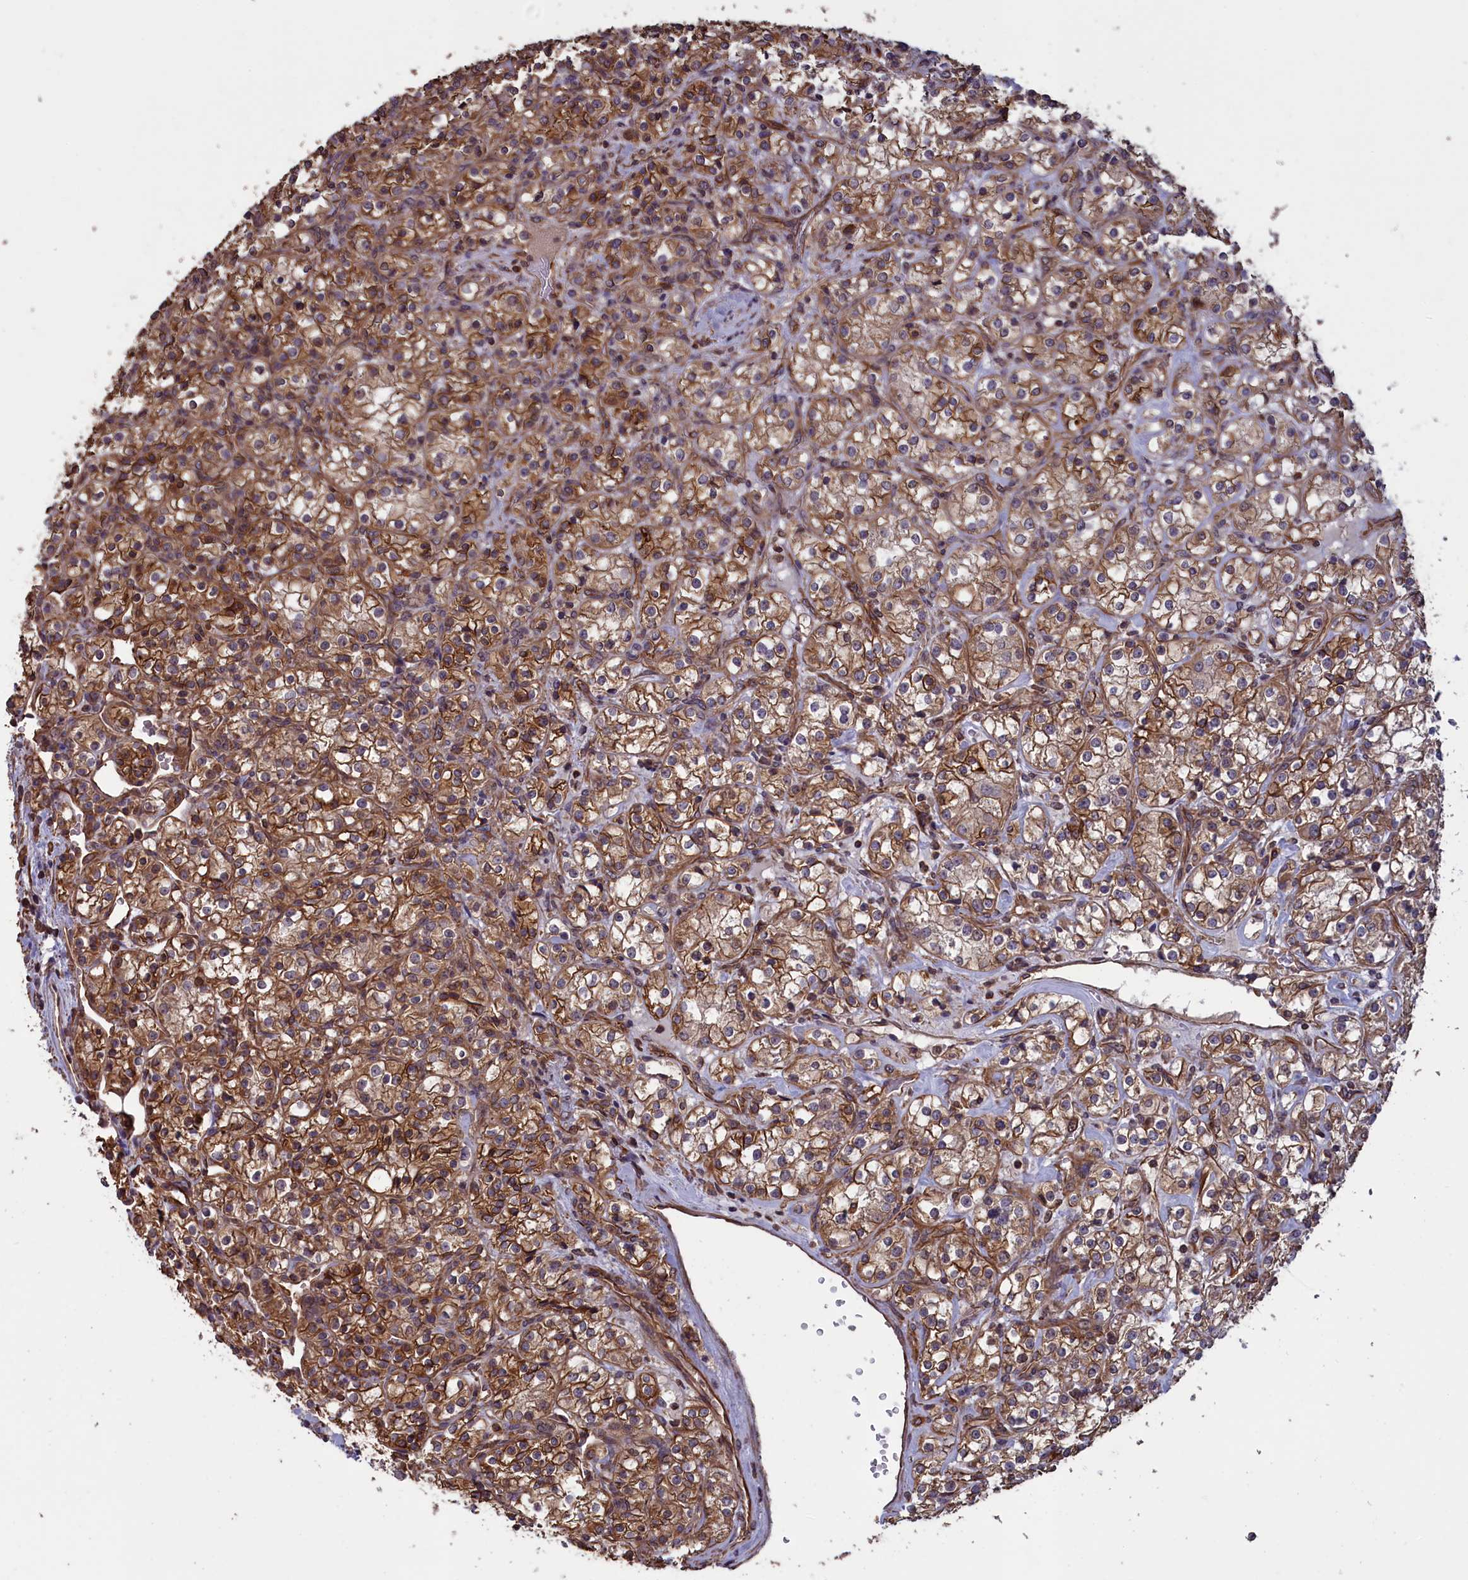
{"staining": {"intensity": "moderate", "quantity": ">75%", "location": "cytoplasmic/membranous"}, "tissue": "renal cancer", "cell_type": "Tumor cells", "image_type": "cancer", "snomed": [{"axis": "morphology", "description": "Adenocarcinoma, NOS"}, {"axis": "topography", "description": "Kidney"}], "caption": "This is an image of IHC staining of renal cancer (adenocarcinoma), which shows moderate positivity in the cytoplasmic/membranous of tumor cells.", "gene": "DAPK3", "patient": {"sex": "male", "age": 77}}